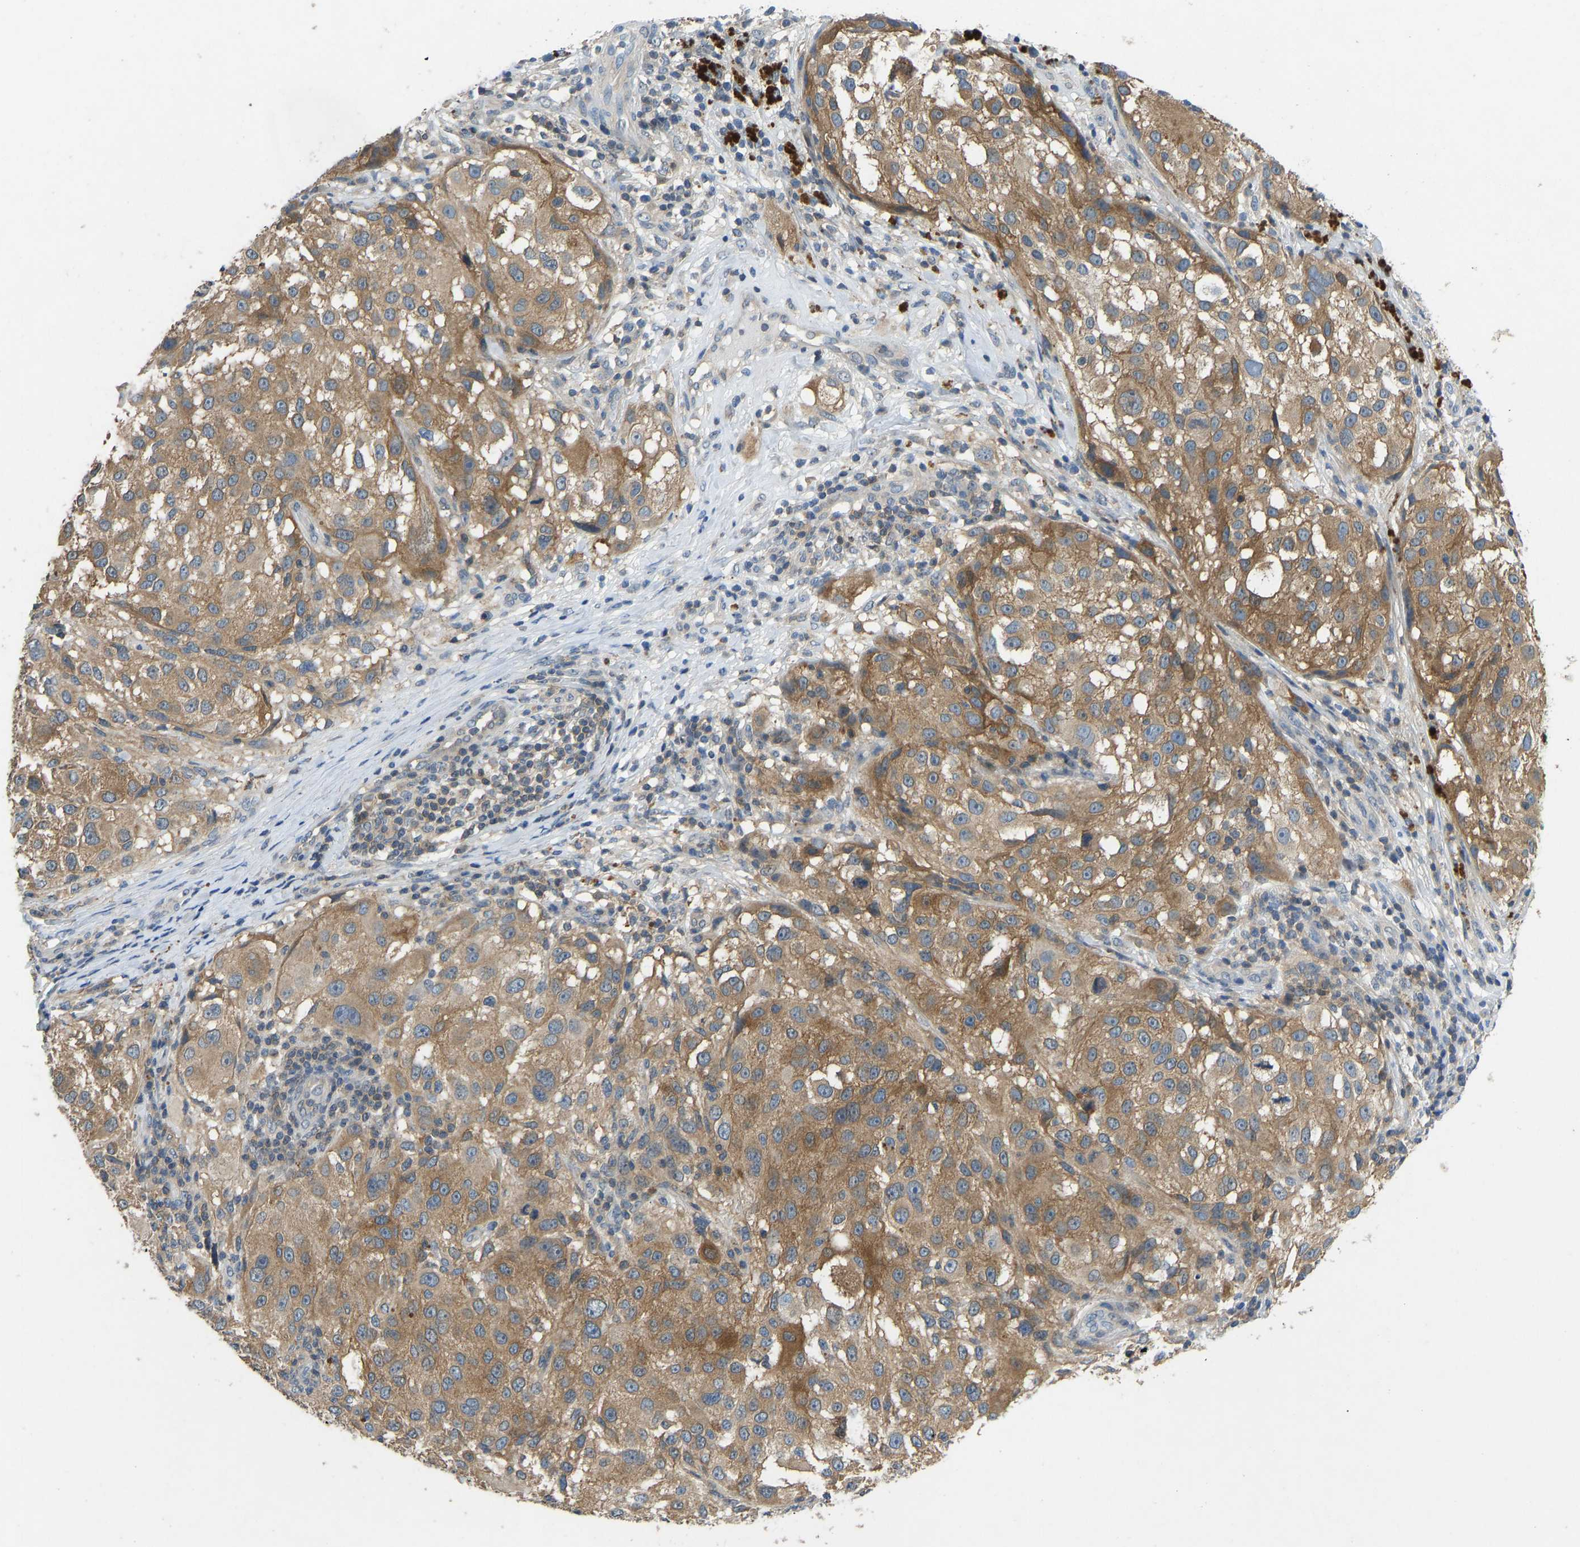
{"staining": {"intensity": "moderate", "quantity": ">75%", "location": "cytoplasmic/membranous"}, "tissue": "melanoma", "cell_type": "Tumor cells", "image_type": "cancer", "snomed": [{"axis": "morphology", "description": "Necrosis, NOS"}, {"axis": "morphology", "description": "Malignant melanoma, NOS"}, {"axis": "topography", "description": "Skin"}], "caption": "There is medium levels of moderate cytoplasmic/membranous staining in tumor cells of malignant melanoma, as demonstrated by immunohistochemical staining (brown color).", "gene": "NDRG3", "patient": {"sex": "female", "age": 87}}